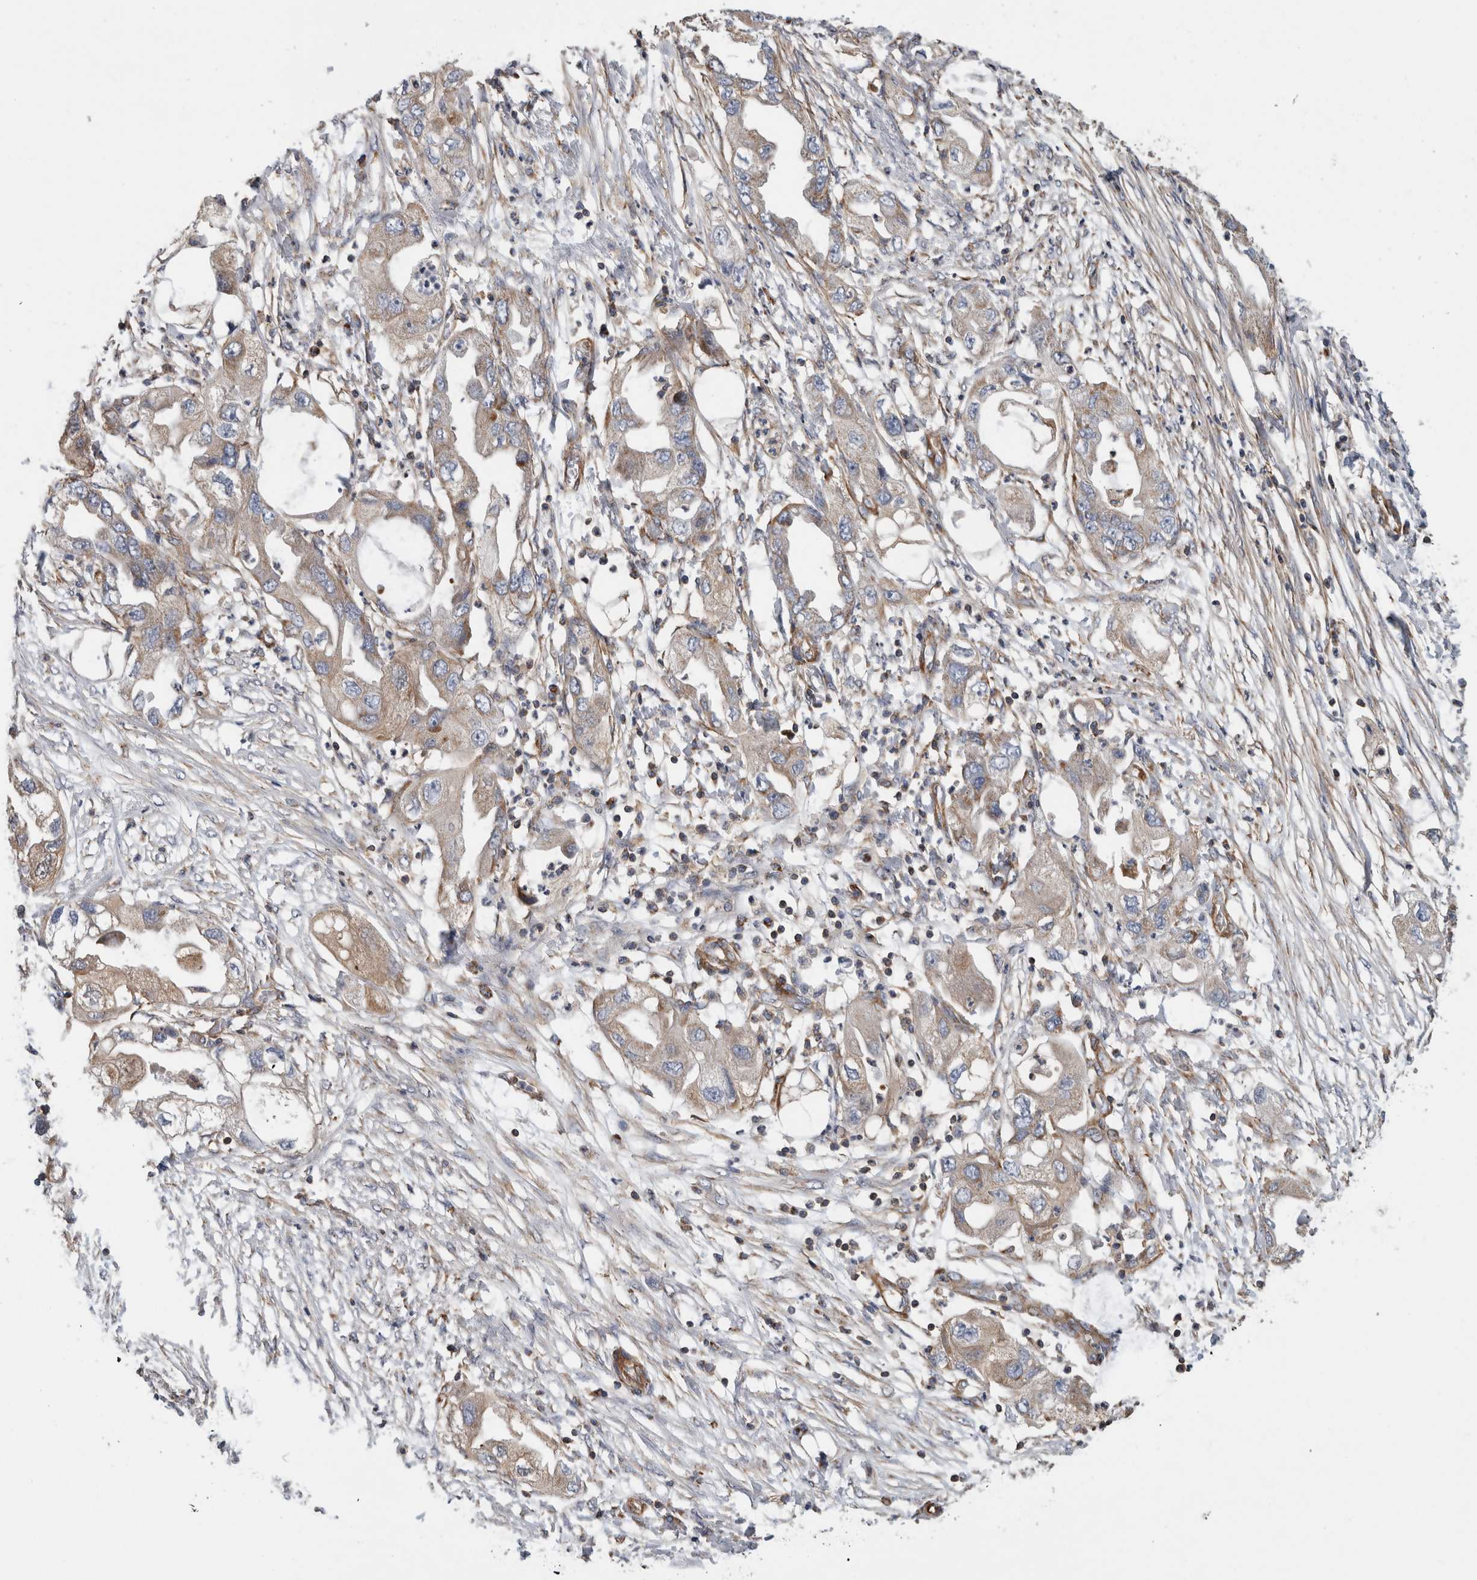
{"staining": {"intensity": "weak", "quantity": ">75%", "location": "cytoplasmic/membranous"}, "tissue": "endometrial cancer", "cell_type": "Tumor cells", "image_type": "cancer", "snomed": [{"axis": "morphology", "description": "Adenocarcinoma, NOS"}, {"axis": "morphology", "description": "Adenocarcinoma, metastatic, NOS"}, {"axis": "topography", "description": "Adipose tissue"}, {"axis": "topography", "description": "Endometrium"}], "caption": "Immunohistochemical staining of human endometrial cancer (adenocarcinoma) demonstrates weak cytoplasmic/membranous protein staining in approximately >75% of tumor cells. The staining was performed using DAB (3,3'-diaminobenzidine) to visualize the protein expression in brown, while the nuclei were stained in blue with hematoxylin (Magnification: 20x).", "gene": "SFXN2", "patient": {"sex": "female", "age": 67}}